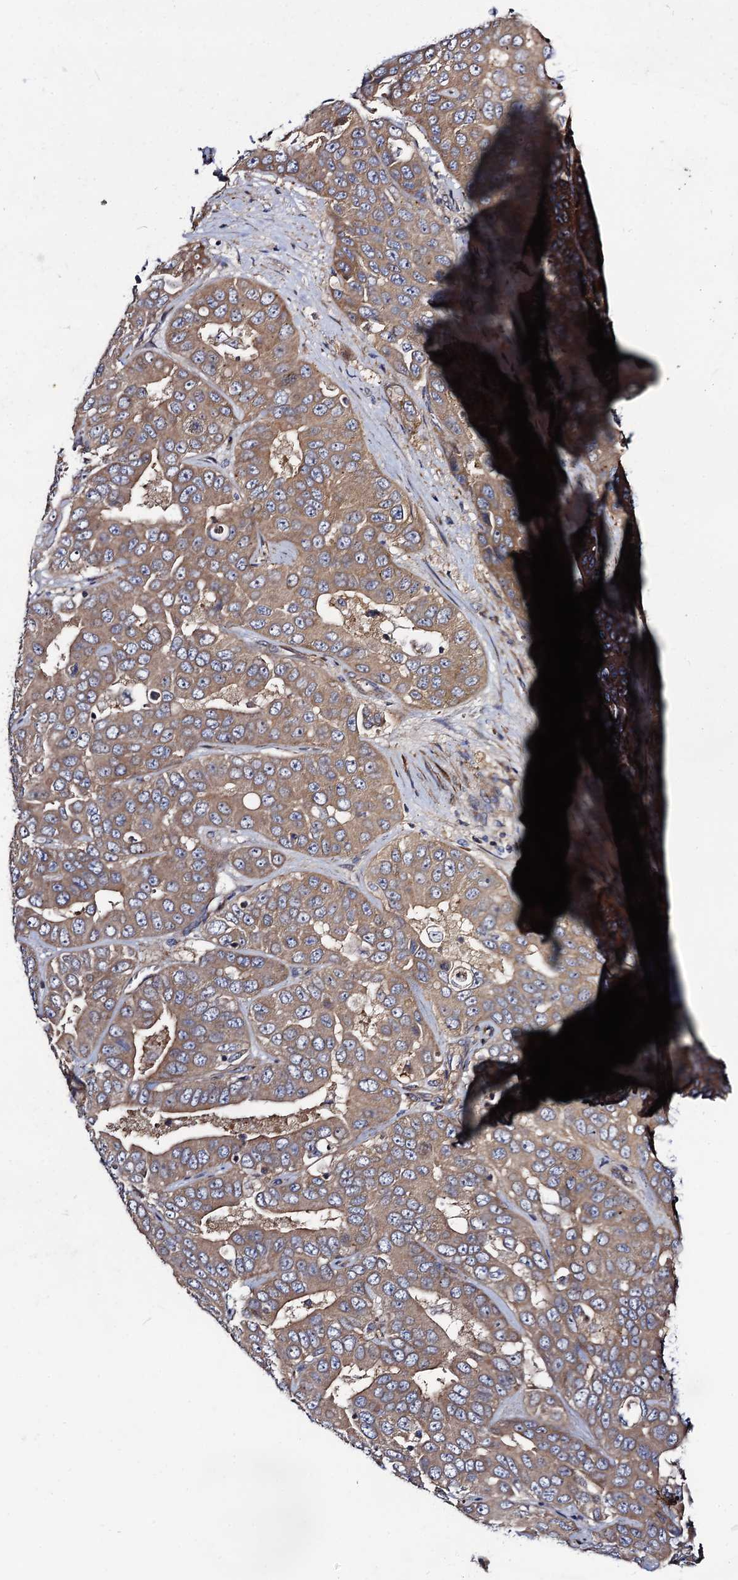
{"staining": {"intensity": "moderate", "quantity": ">75%", "location": "cytoplasmic/membranous"}, "tissue": "liver cancer", "cell_type": "Tumor cells", "image_type": "cancer", "snomed": [{"axis": "morphology", "description": "Cholangiocarcinoma"}, {"axis": "topography", "description": "Liver"}], "caption": "Liver cancer stained with immunohistochemistry (IHC) exhibits moderate cytoplasmic/membranous expression in approximately >75% of tumor cells.", "gene": "DYDC1", "patient": {"sex": "female", "age": 52}}